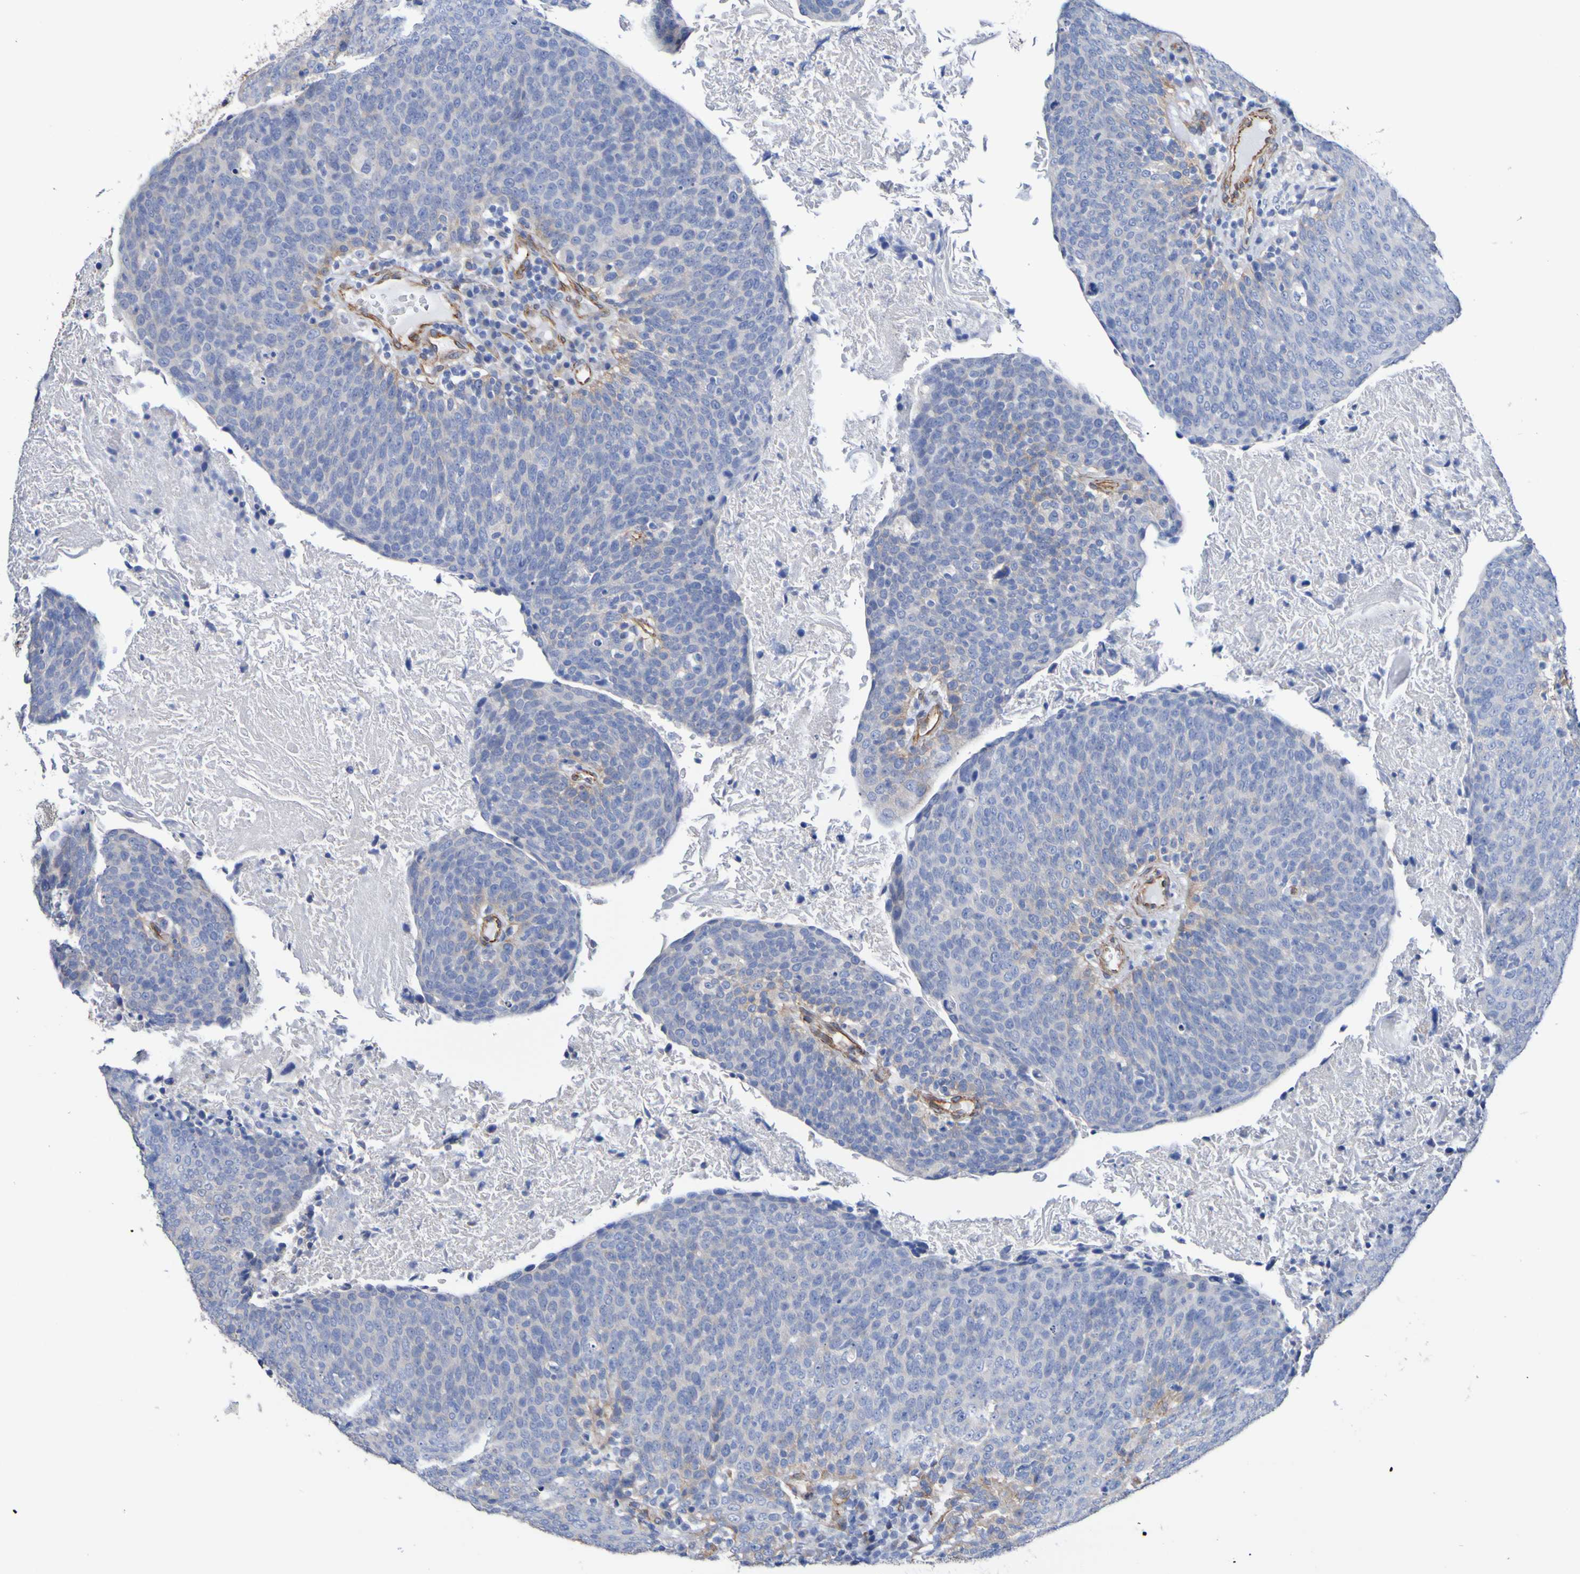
{"staining": {"intensity": "weak", "quantity": "<25%", "location": "cytoplasmic/membranous"}, "tissue": "head and neck cancer", "cell_type": "Tumor cells", "image_type": "cancer", "snomed": [{"axis": "morphology", "description": "Squamous cell carcinoma, NOS"}, {"axis": "morphology", "description": "Squamous cell carcinoma, metastatic, NOS"}, {"axis": "topography", "description": "Lymph node"}, {"axis": "topography", "description": "Head-Neck"}], "caption": "Protein analysis of head and neck metastatic squamous cell carcinoma displays no significant expression in tumor cells.", "gene": "ELMOD3", "patient": {"sex": "male", "age": 62}}